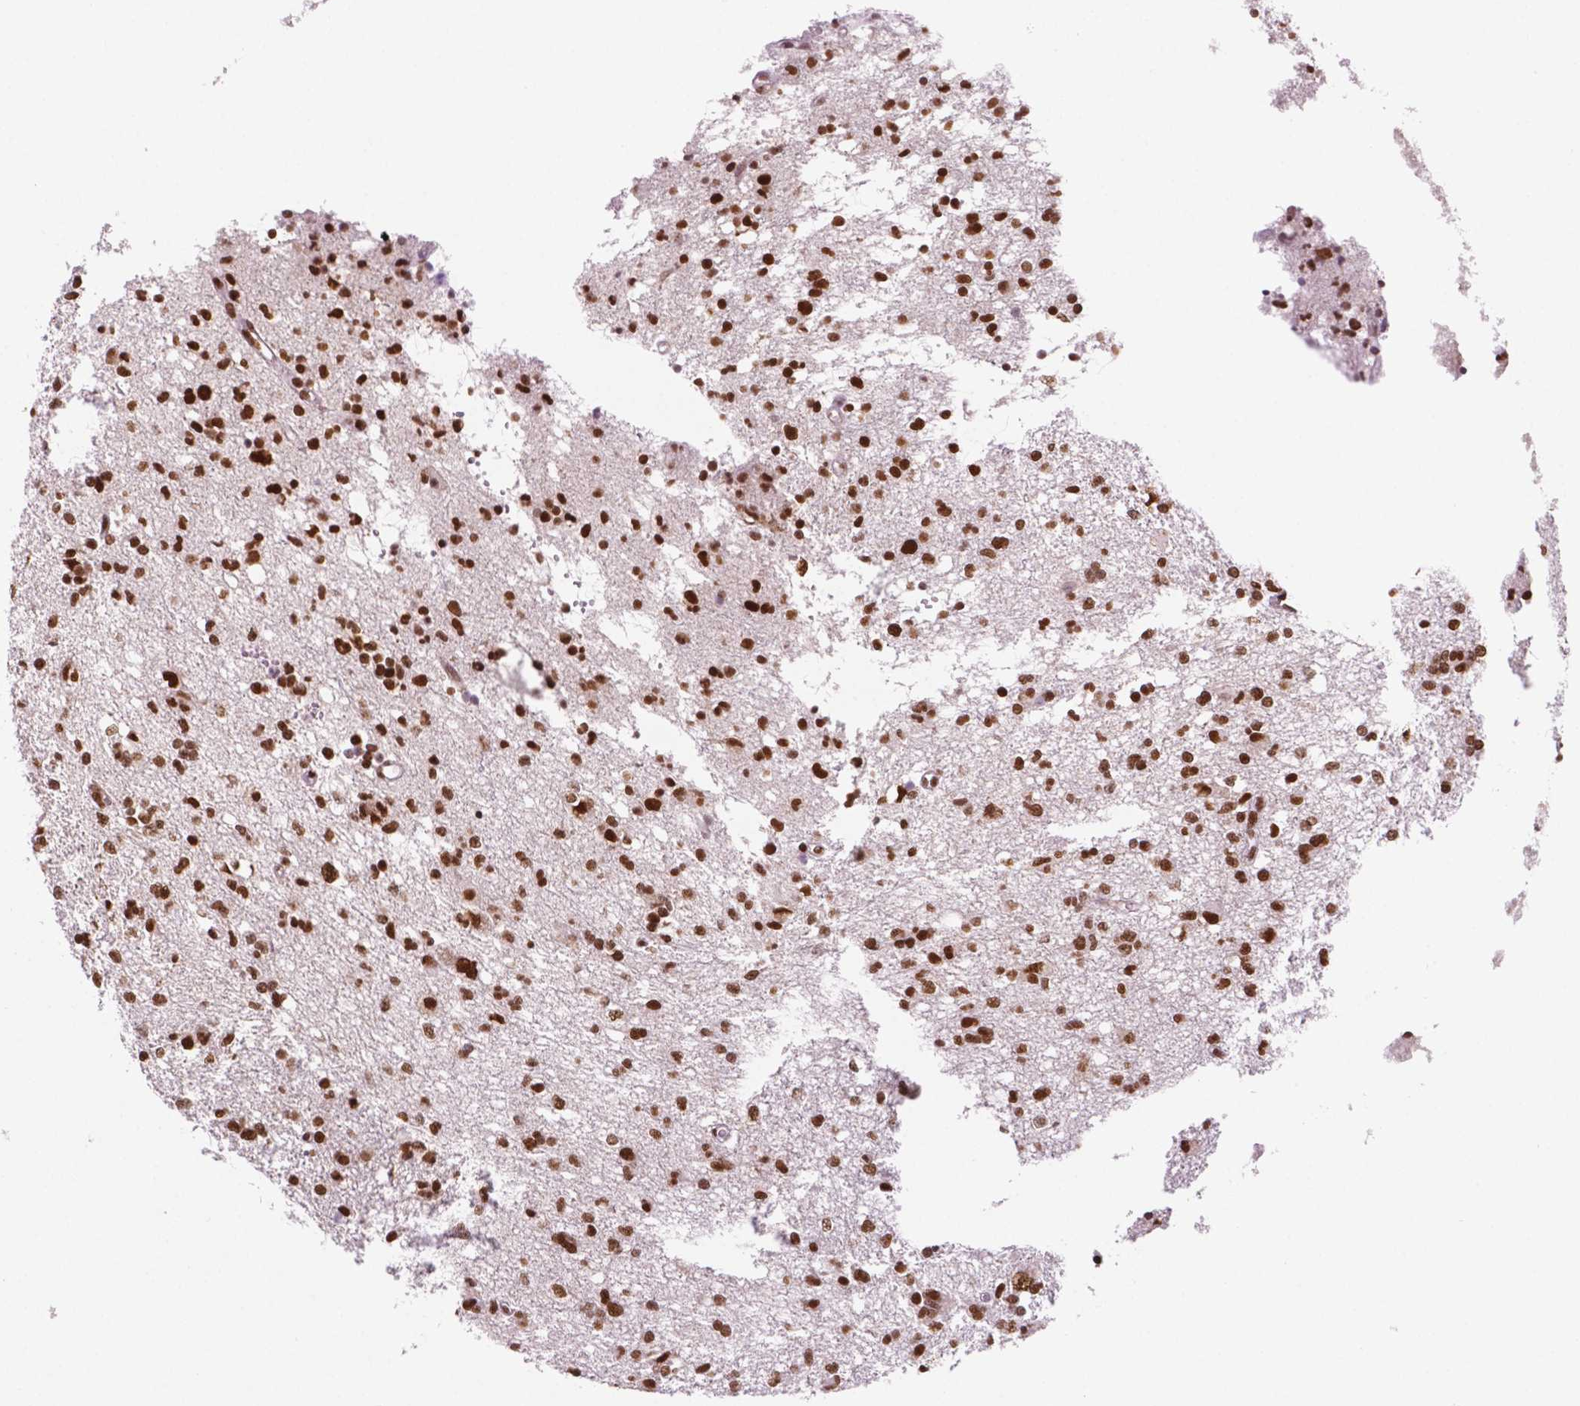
{"staining": {"intensity": "moderate", "quantity": "25%-75%", "location": "nuclear"}, "tissue": "glioma", "cell_type": "Tumor cells", "image_type": "cancer", "snomed": [{"axis": "morphology", "description": "Glioma, malignant, Low grade"}, {"axis": "topography", "description": "Brain"}], "caption": "Immunohistochemical staining of malignant glioma (low-grade) reveals medium levels of moderate nuclear protein expression in about 25%-75% of tumor cells.", "gene": "MLH1", "patient": {"sex": "male", "age": 64}}